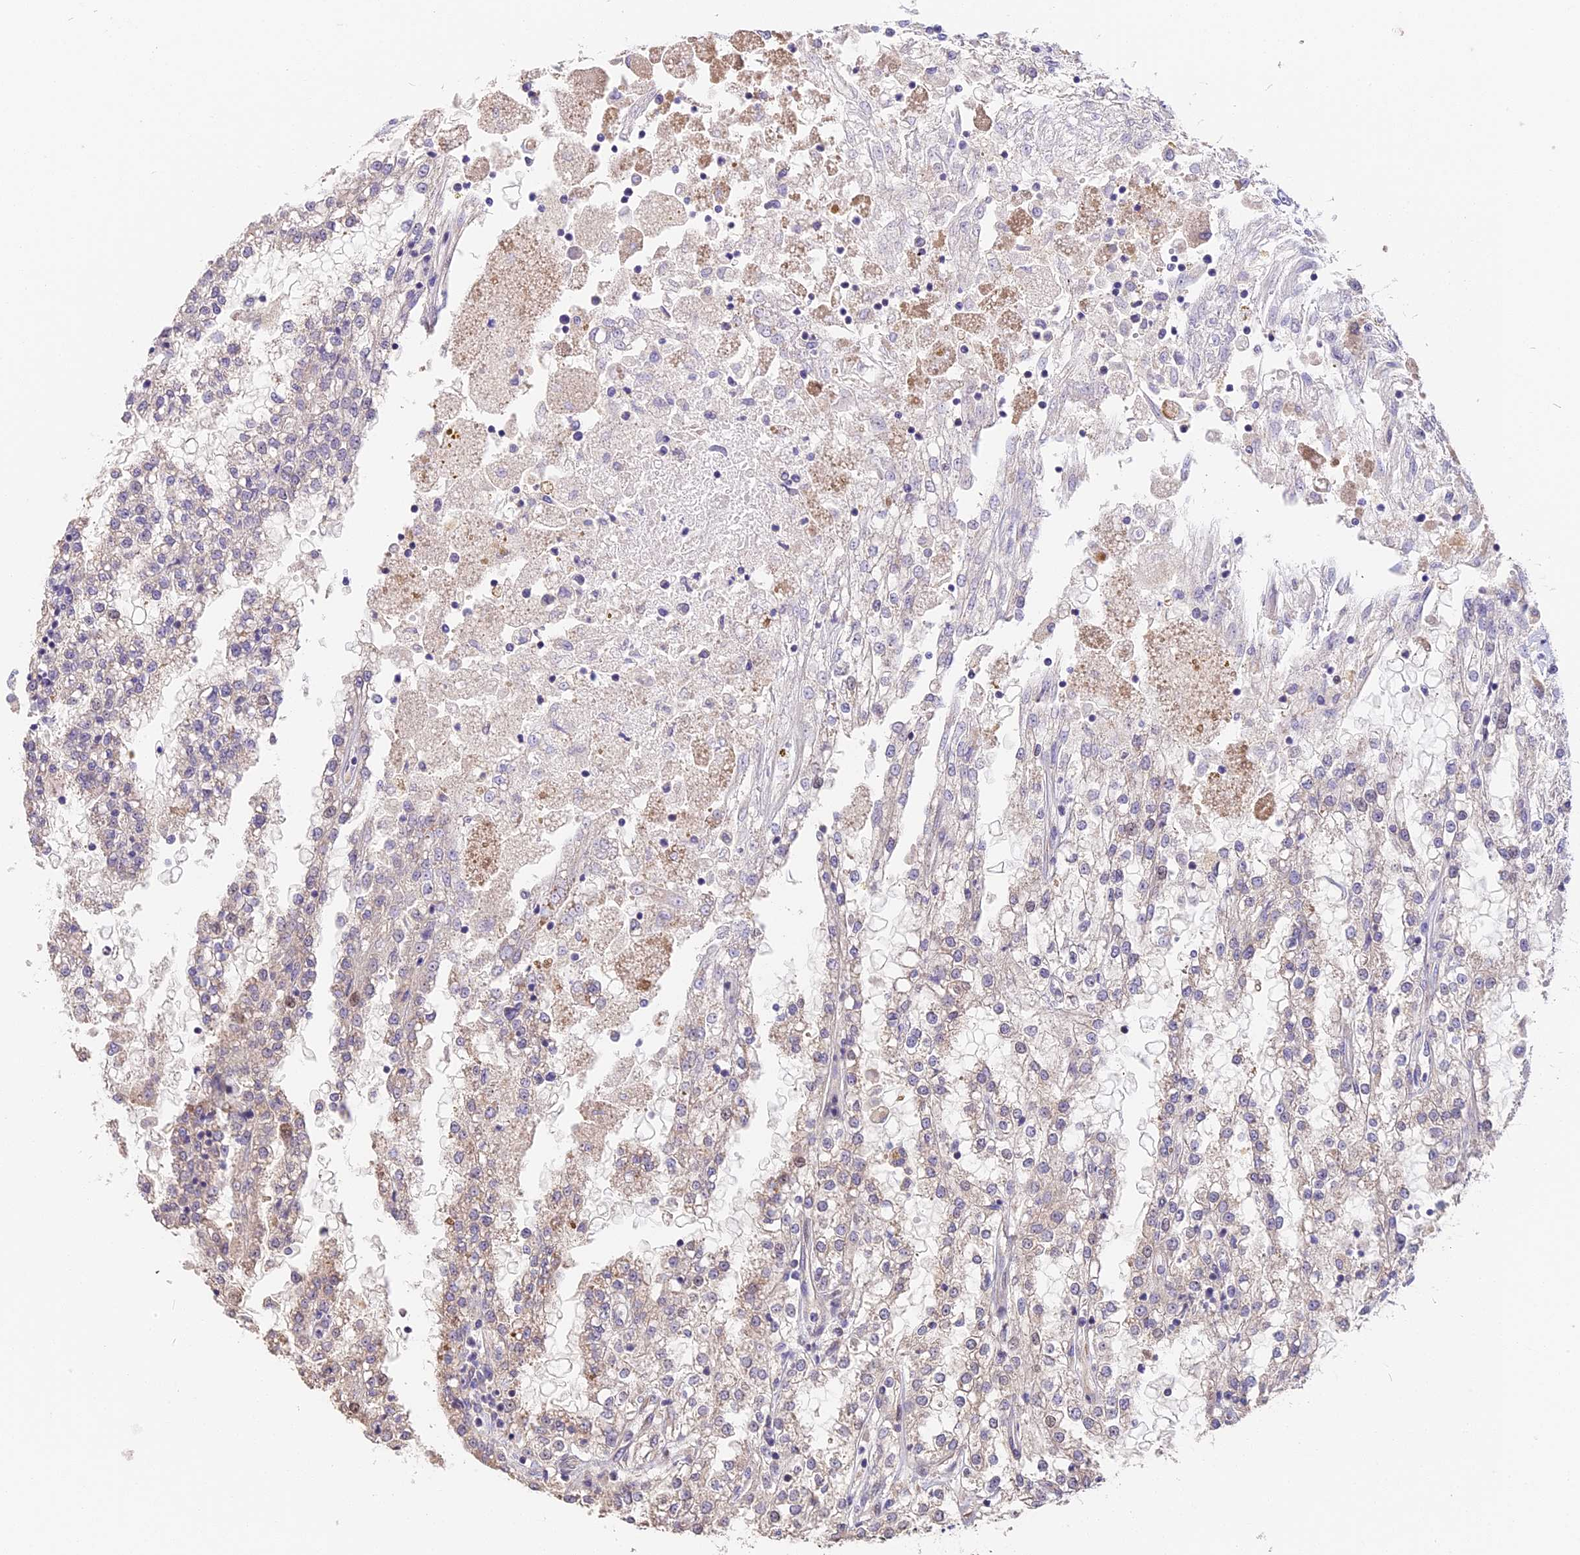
{"staining": {"intensity": "negative", "quantity": "none", "location": "none"}, "tissue": "renal cancer", "cell_type": "Tumor cells", "image_type": "cancer", "snomed": [{"axis": "morphology", "description": "Adenocarcinoma, NOS"}, {"axis": "topography", "description": "Kidney"}], "caption": "This image is of renal adenocarcinoma stained with IHC to label a protein in brown with the nuclei are counter-stained blue. There is no expression in tumor cells.", "gene": "ARHGAP17", "patient": {"sex": "female", "age": 52}}